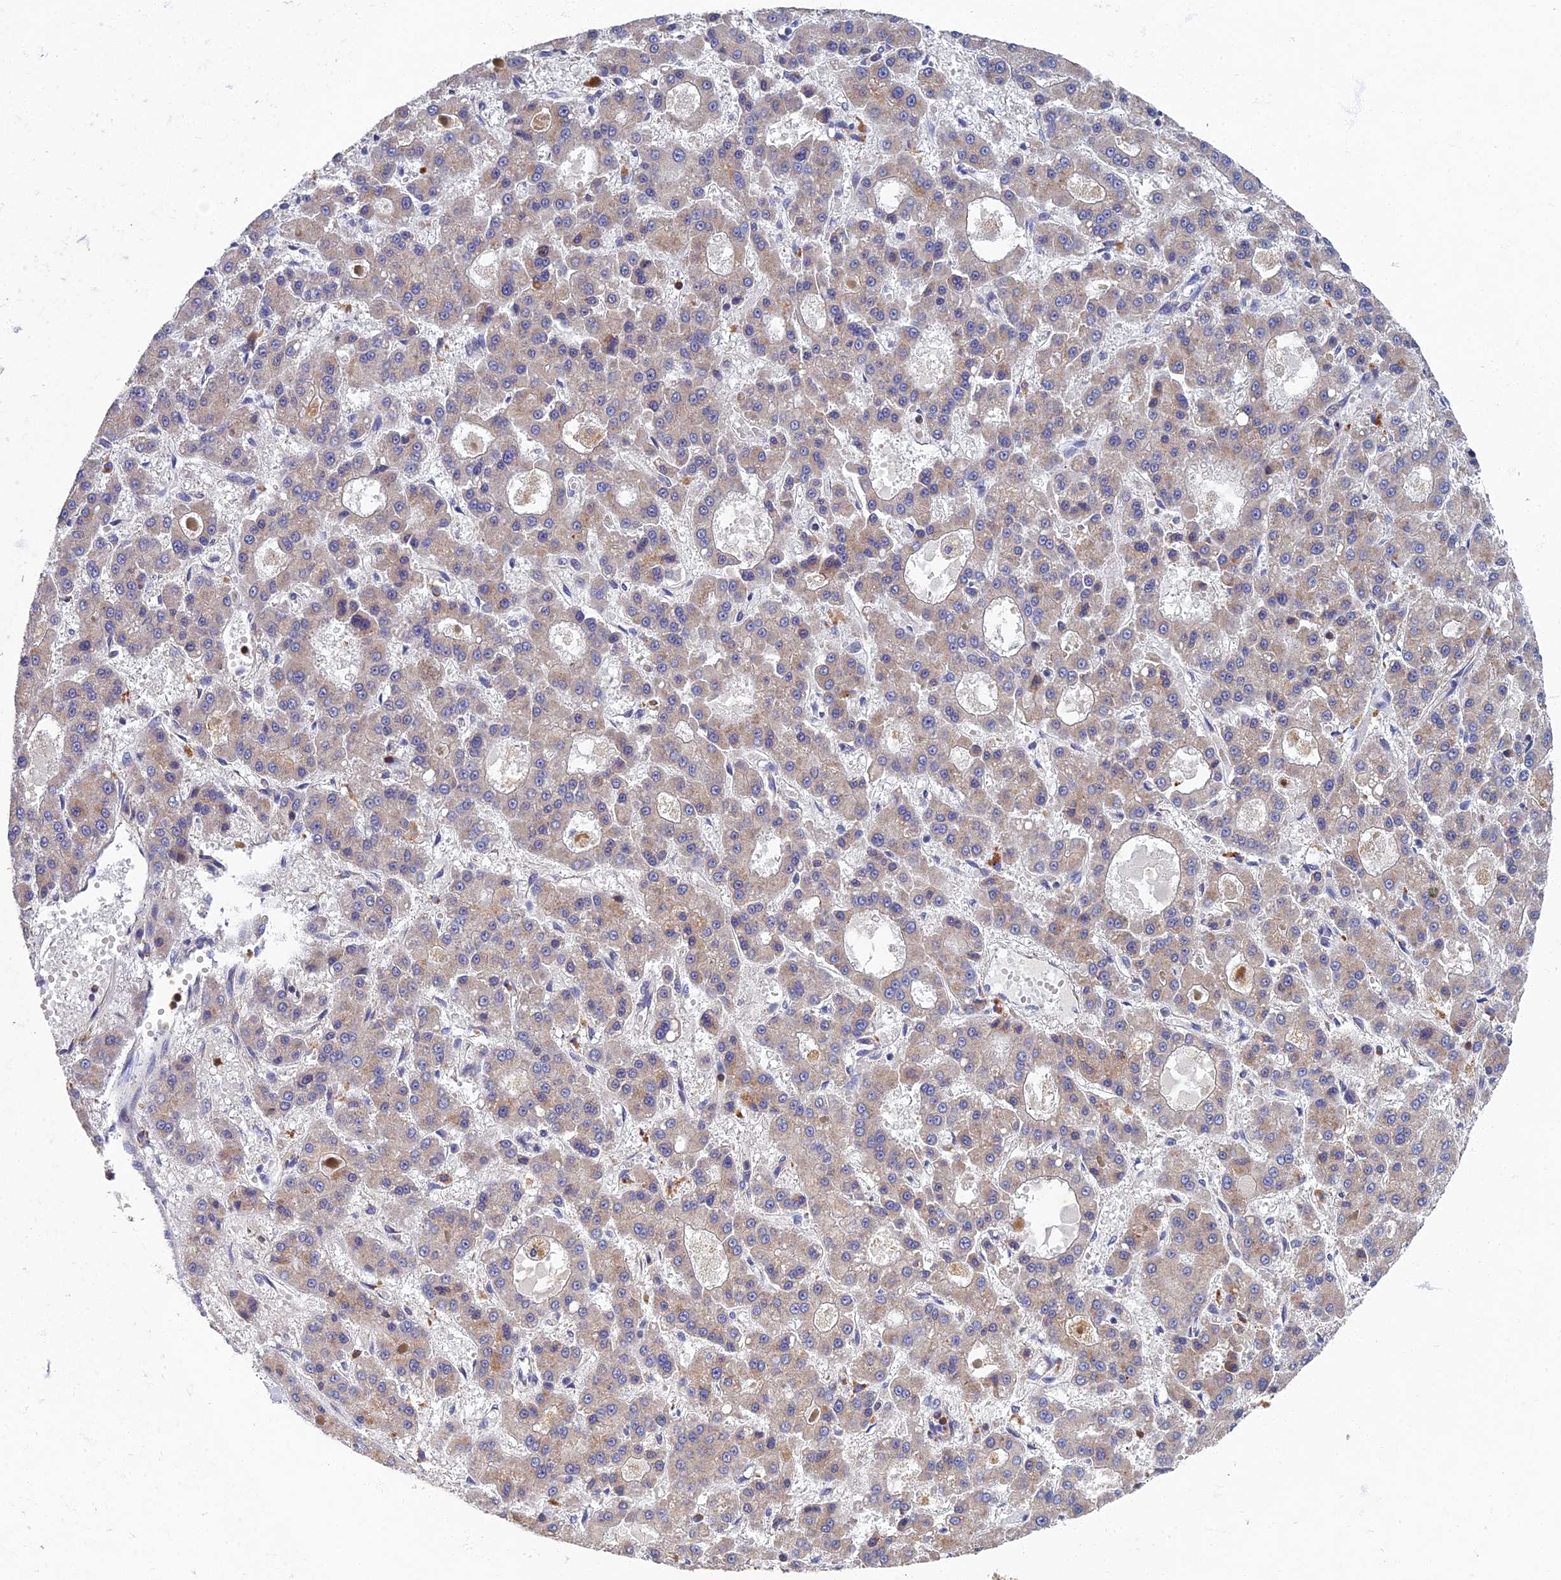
{"staining": {"intensity": "weak", "quantity": "<25%", "location": "cytoplasmic/membranous"}, "tissue": "liver cancer", "cell_type": "Tumor cells", "image_type": "cancer", "snomed": [{"axis": "morphology", "description": "Carcinoma, Hepatocellular, NOS"}, {"axis": "topography", "description": "Liver"}], "caption": "The histopathology image exhibits no staining of tumor cells in liver cancer.", "gene": "RNASEK", "patient": {"sex": "male", "age": 70}}